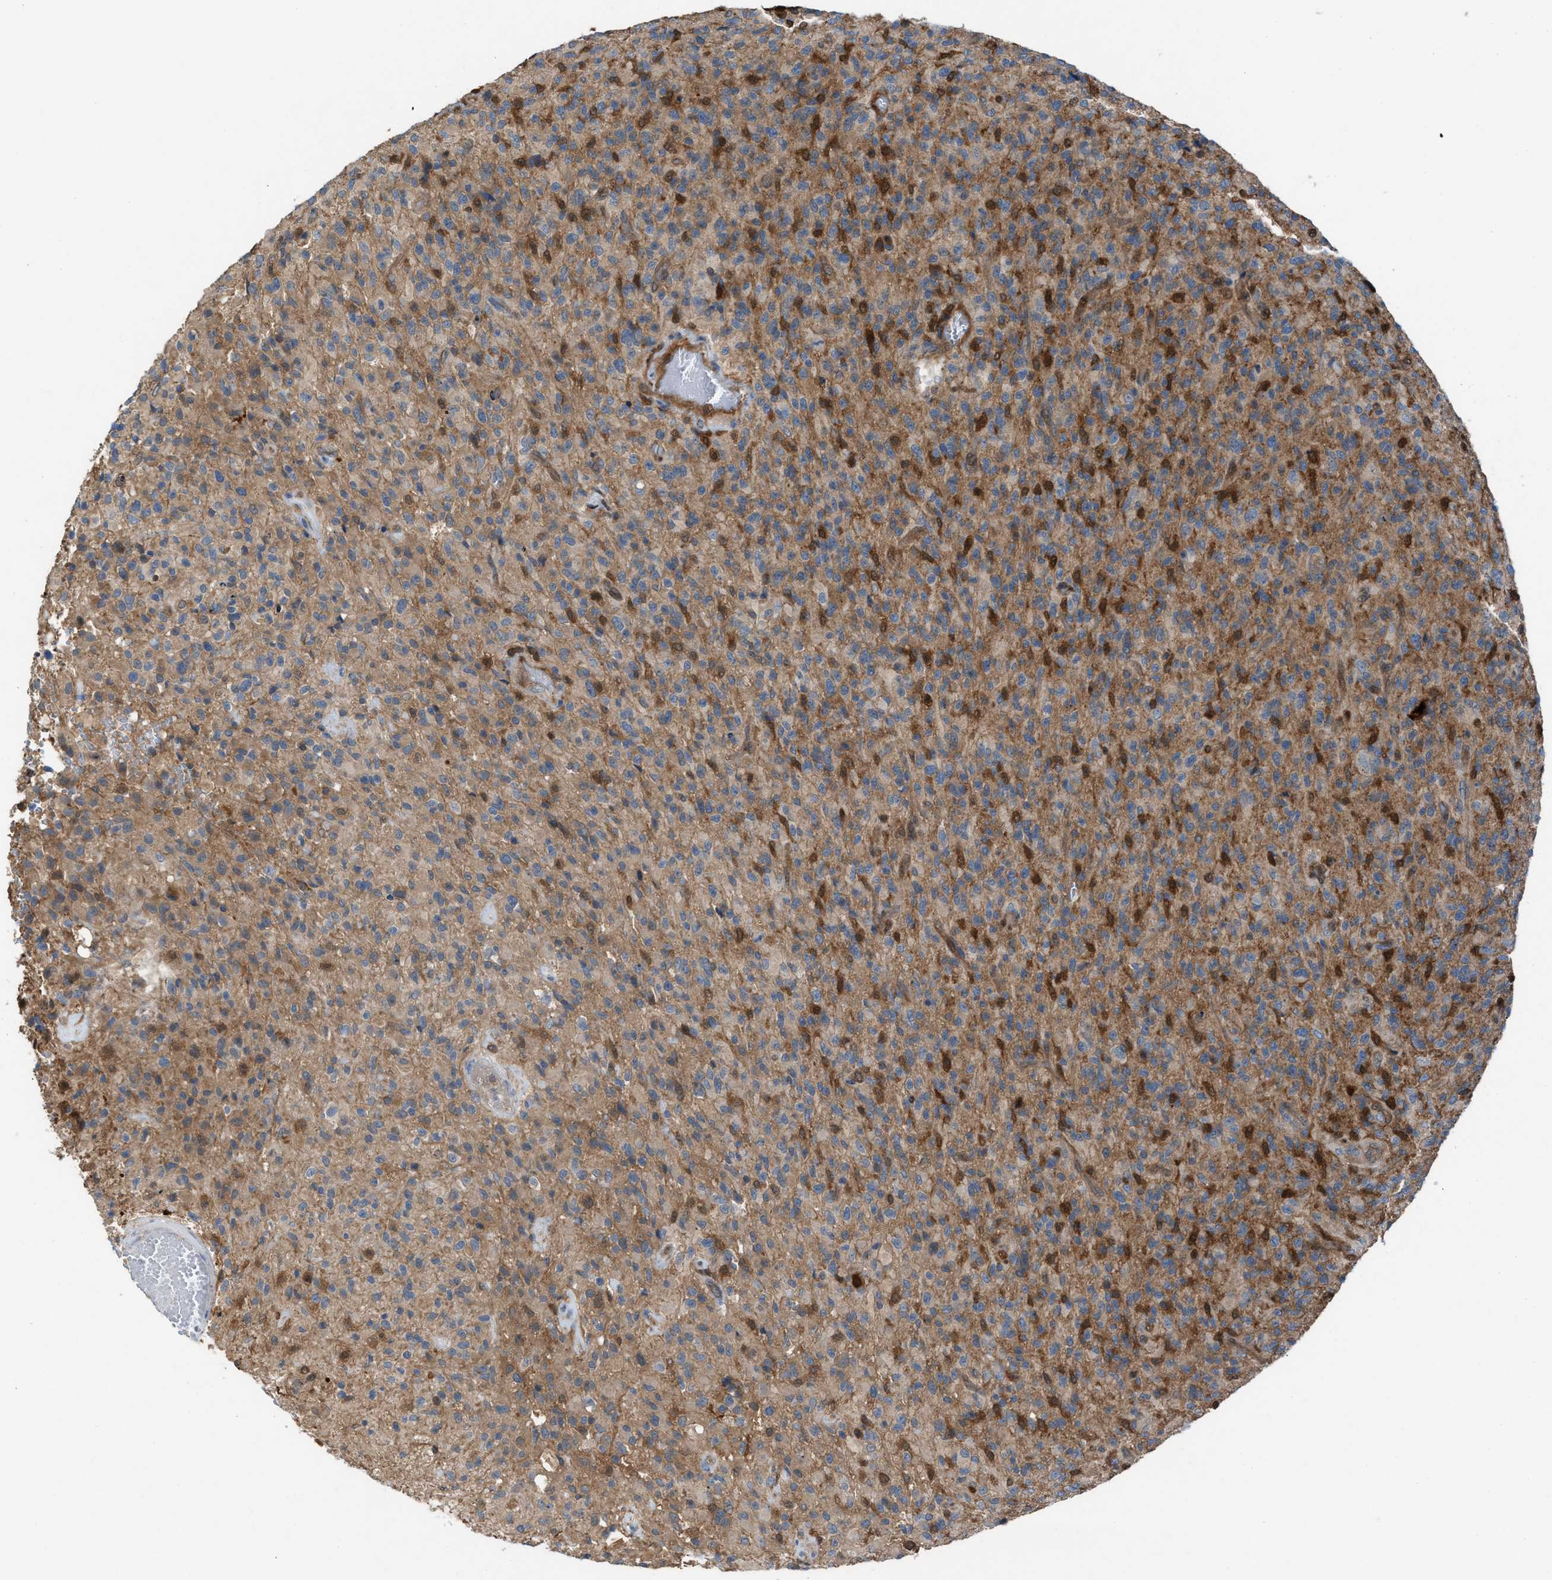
{"staining": {"intensity": "weak", "quantity": ">75%", "location": "cytoplasmic/membranous"}, "tissue": "glioma", "cell_type": "Tumor cells", "image_type": "cancer", "snomed": [{"axis": "morphology", "description": "Glioma, malignant, High grade"}, {"axis": "topography", "description": "Brain"}], "caption": "High-magnification brightfield microscopy of malignant glioma (high-grade) stained with DAB (3,3'-diaminobenzidine) (brown) and counterstained with hematoxylin (blue). tumor cells exhibit weak cytoplasmic/membranous expression is appreciated in about>75% of cells.", "gene": "TPK1", "patient": {"sex": "male", "age": 71}}